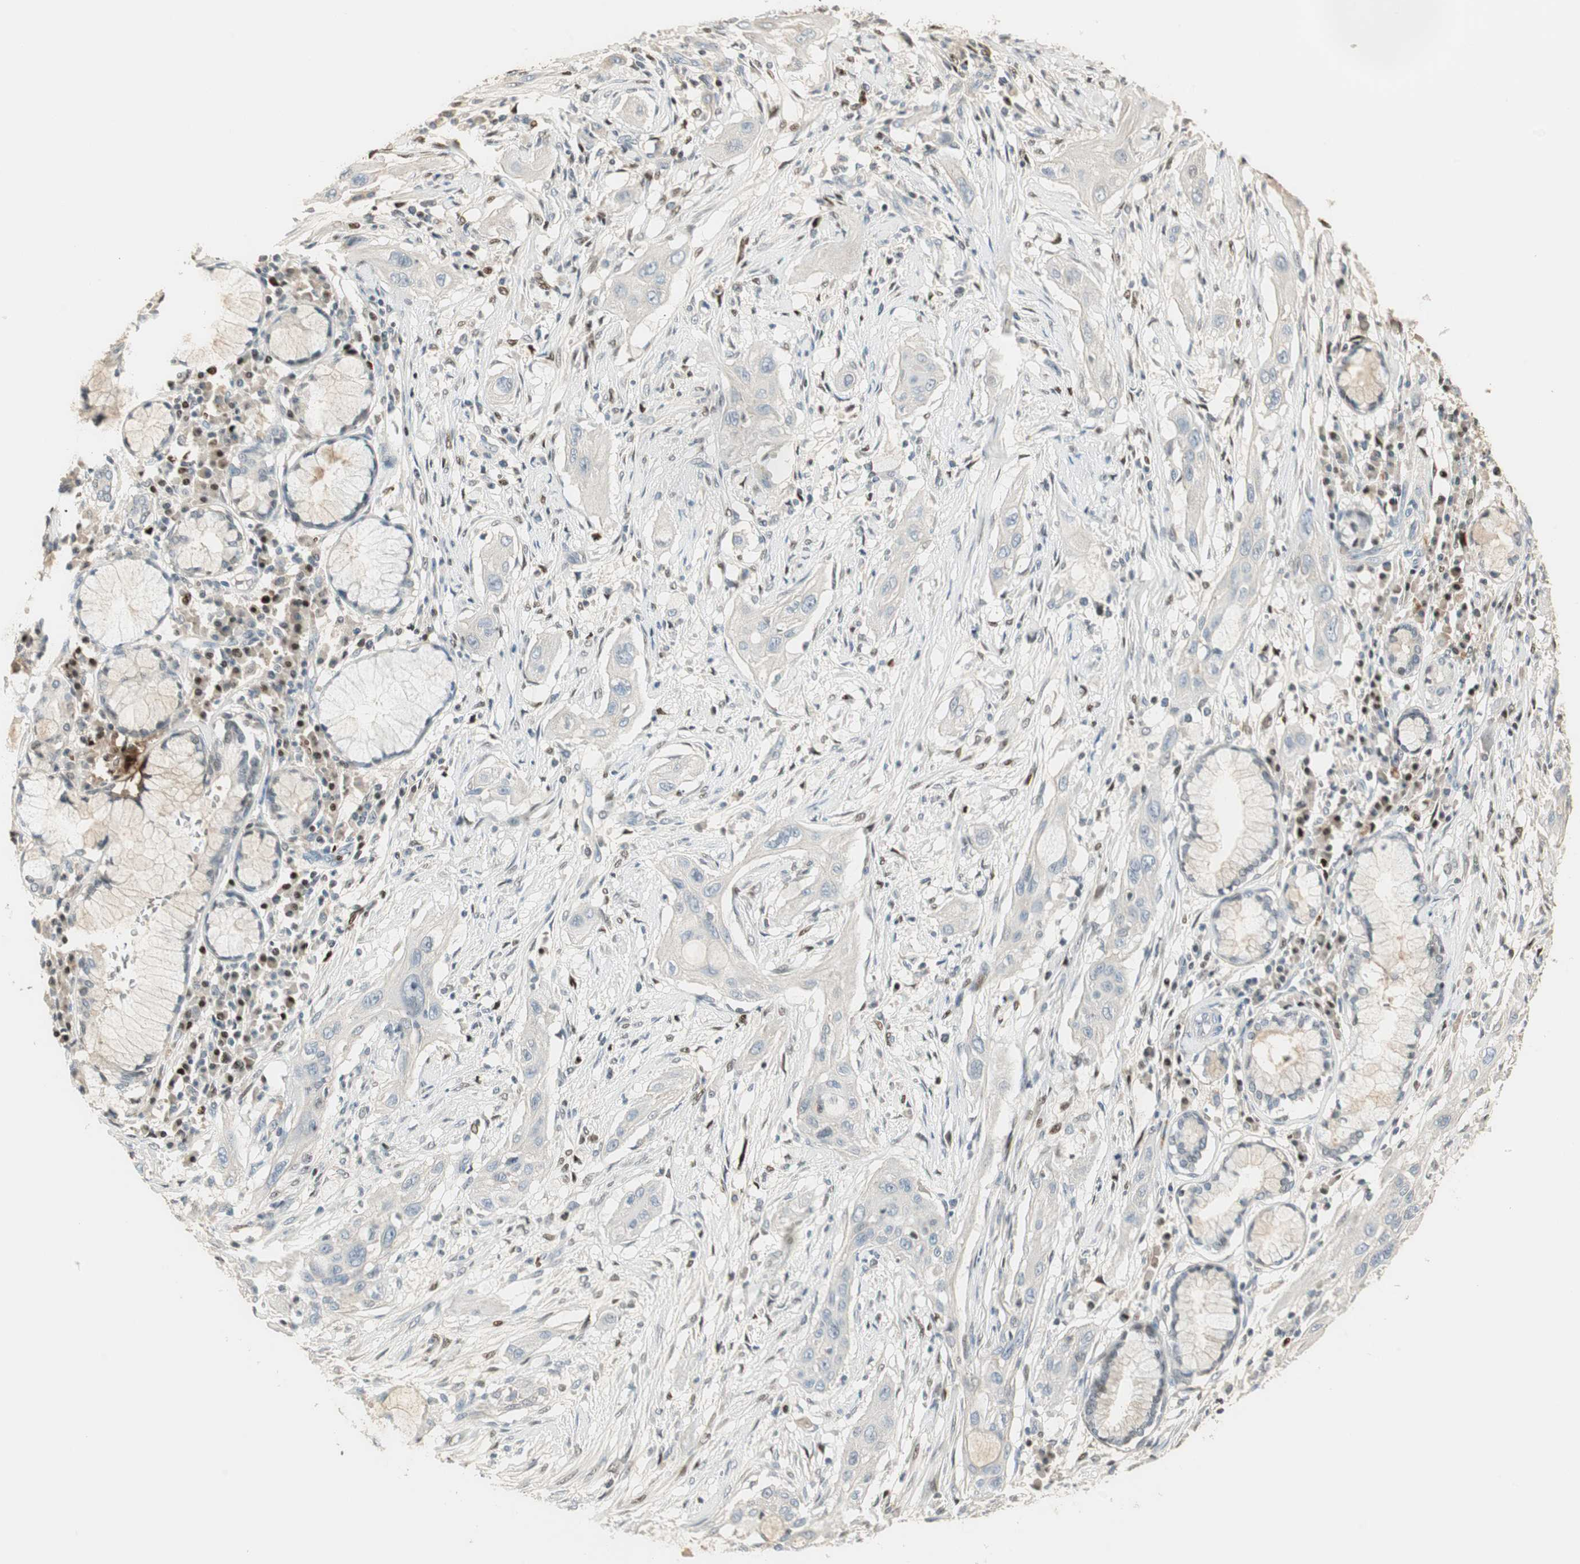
{"staining": {"intensity": "negative", "quantity": "none", "location": "none"}, "tissue": "lung cancer", "cell_type": "Tumor cells", "image_type": "cancer", "snomed": [{"axis": "morphology", "description": "Squamous cell carcinoma, NOS"}, {"axis": "topography", "description": "Lung"}], "caption": "This is an immunohistochemistry (IHC) image of human lung squamous cell carcinoma. There is no expression in tumor cells.", "gene": "RUNX2", "patient": {"sex": "female", "age": 47}}